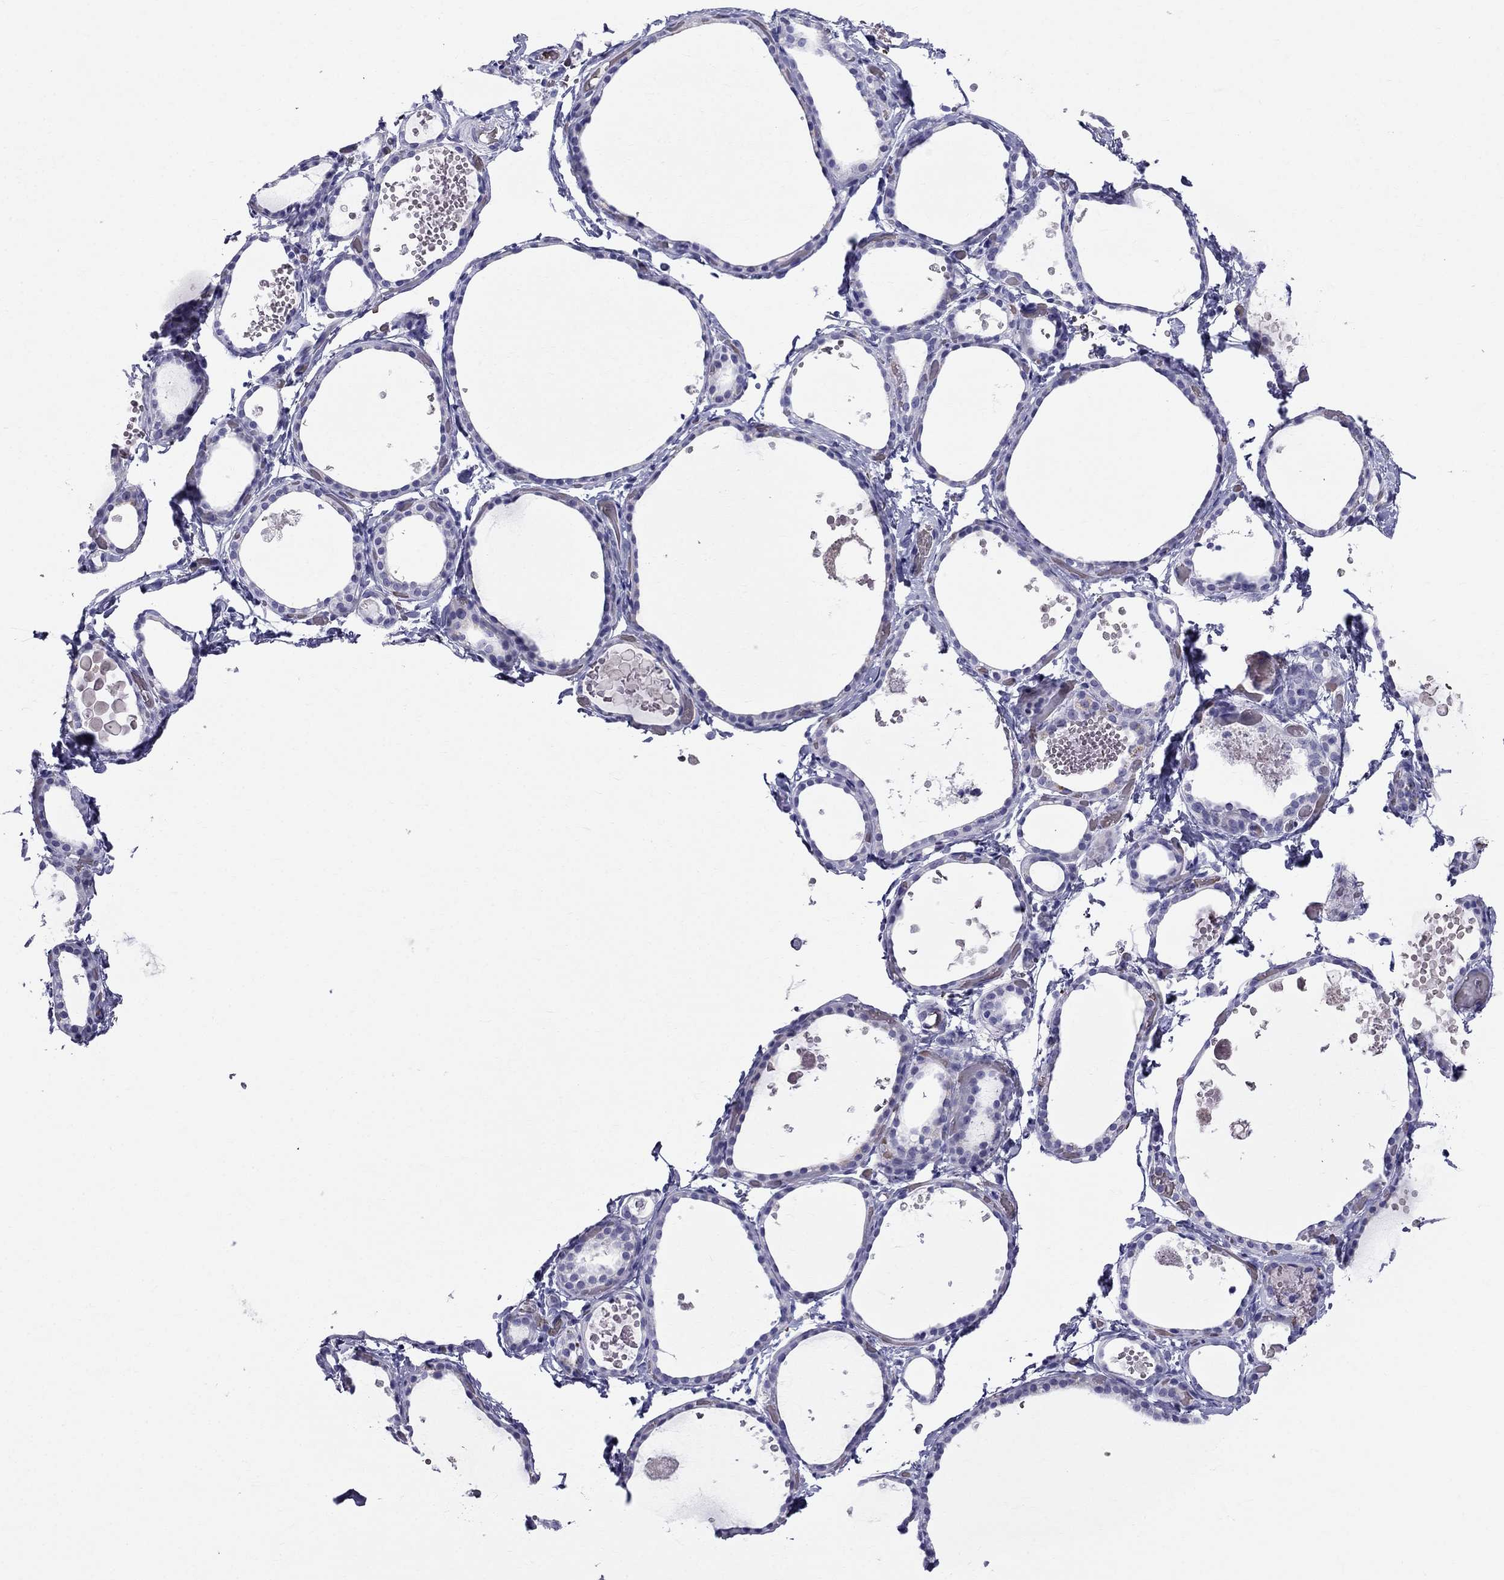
{"staining": {"intensity": "negative", "quantity": "none", "location": "none"}, "tissue": "thyroid gland", "cell_type": "Glandular cells", "image_type": "normal", "snomed": [{"axis": "morphology", "description": "Normal tissue, NOS"}, {"axis": "topography", "description": "Thyroid gland"}], "caption": "A high-resolution micrograph shows IHC staining of normal thyroid gland, which displays no significant staining in glandular cells.", "gene": "DNAAF6", "patient": {"sex": "female", "age": 56}}